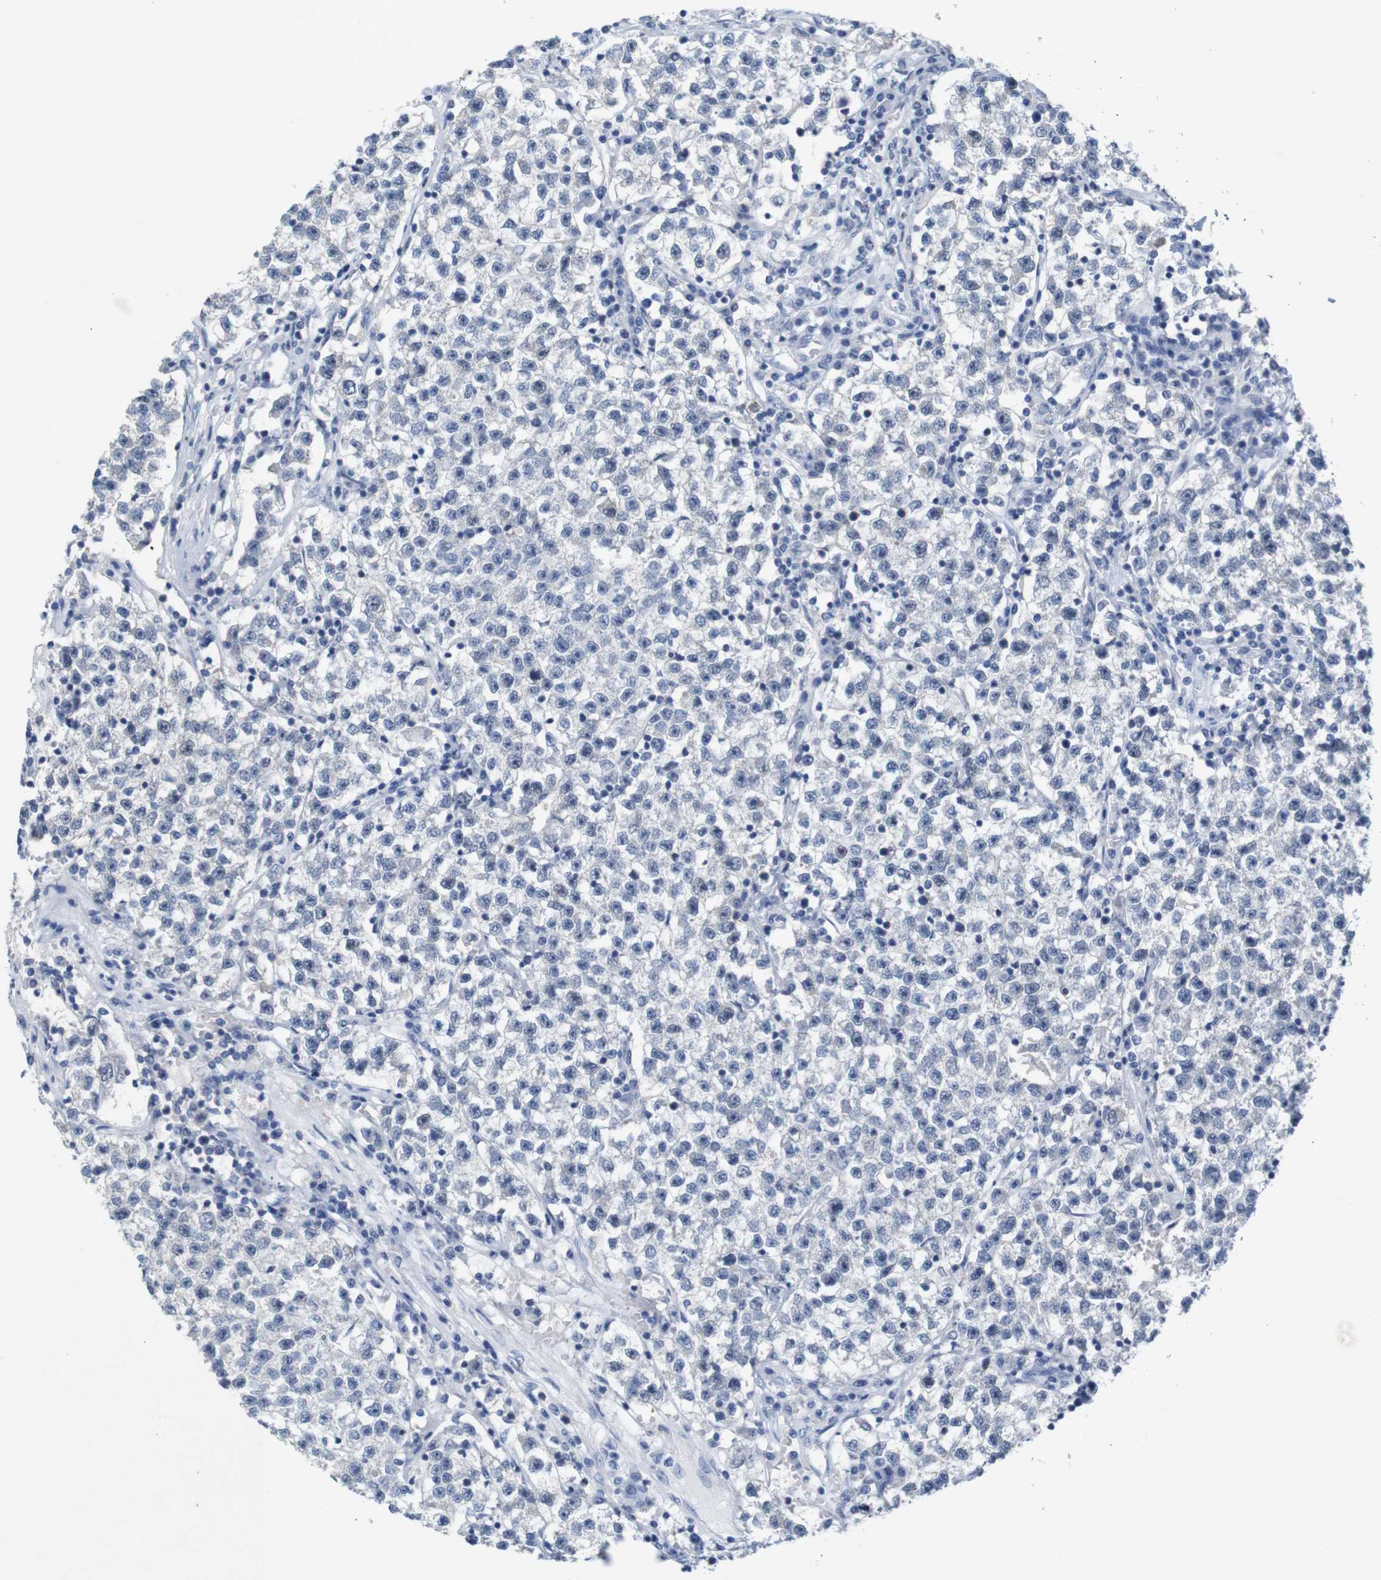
{"staining": {"intensity": "negative", "quantity": "none", "location": "none"}, "tissue": "testis cancer", "cell_type": "Tumor cells", "image_type": "cancer", "snomed": [{"axis": "morphology", "description": "Seminoma, NOS"}, {"axis": "topography", "description": "Testis"}], "caption": "Immunohistochemical staining of seminoma (testis) demonstrates no significant expression in tumor cells.", "gene": "CDK2", "patient": {"sex": "male", "age": 22}}